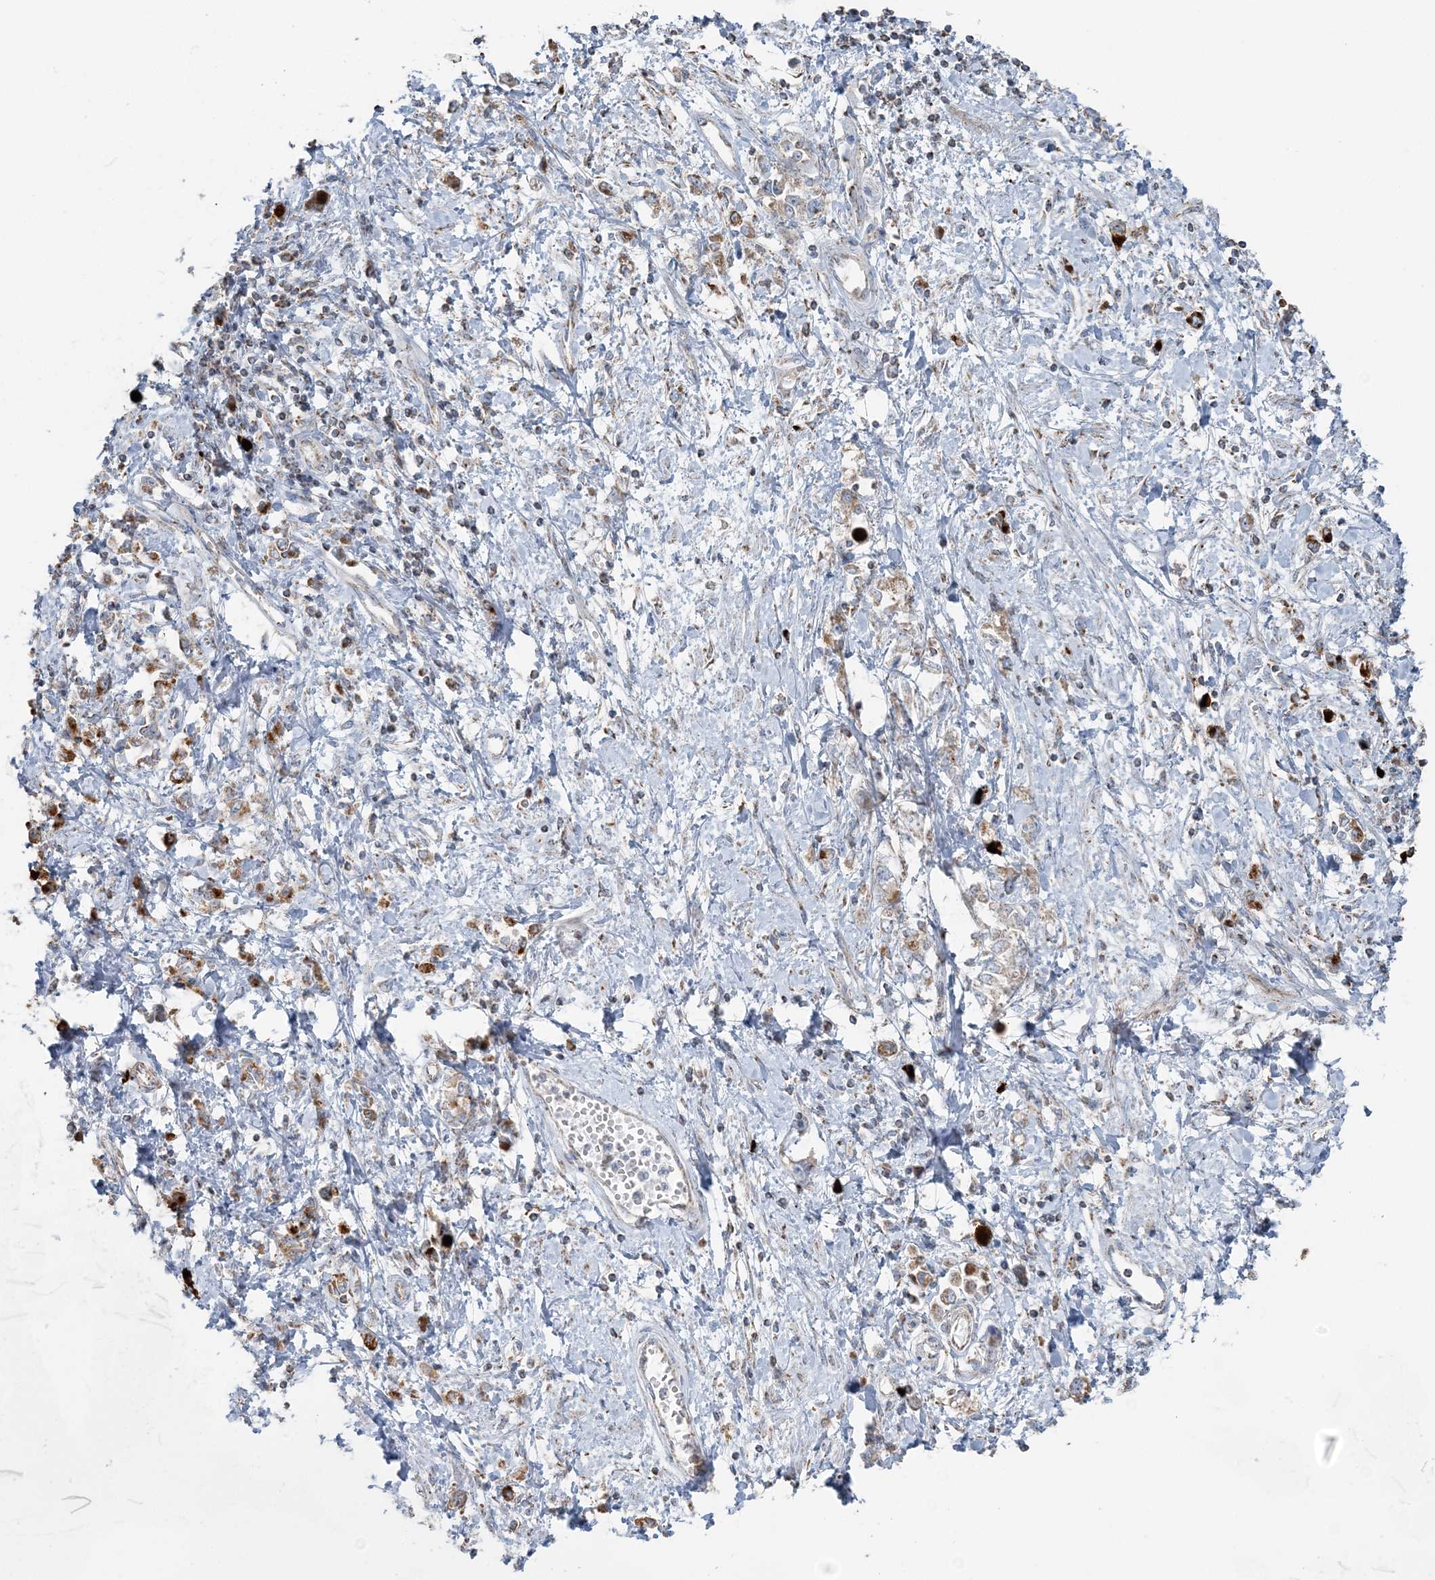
{"staining": {"intensity": "moderate", "quantity": ">75%", "location": "cytoplasmic/membranous"}, "tissue": "stomach cancer", "cell_type": "Tumor cells", "image_type": "cancer", "snomed": [{"axis": "morphology", "description": "Adenocarcinoma, NOS"}, {"axis": "topography", "description": "Stomach"}], "caption": "The photomicrograph shows a brown stain indicating the presence of a protein in the cytoplasmic/membranous of tumor cells in stomach cancer (adenocarcinoma). (DAB = brown stain, brightfield microscopy at high magnification).", "gene": "SLC22A16", "patient": {"sex": "female", "age": 76}}